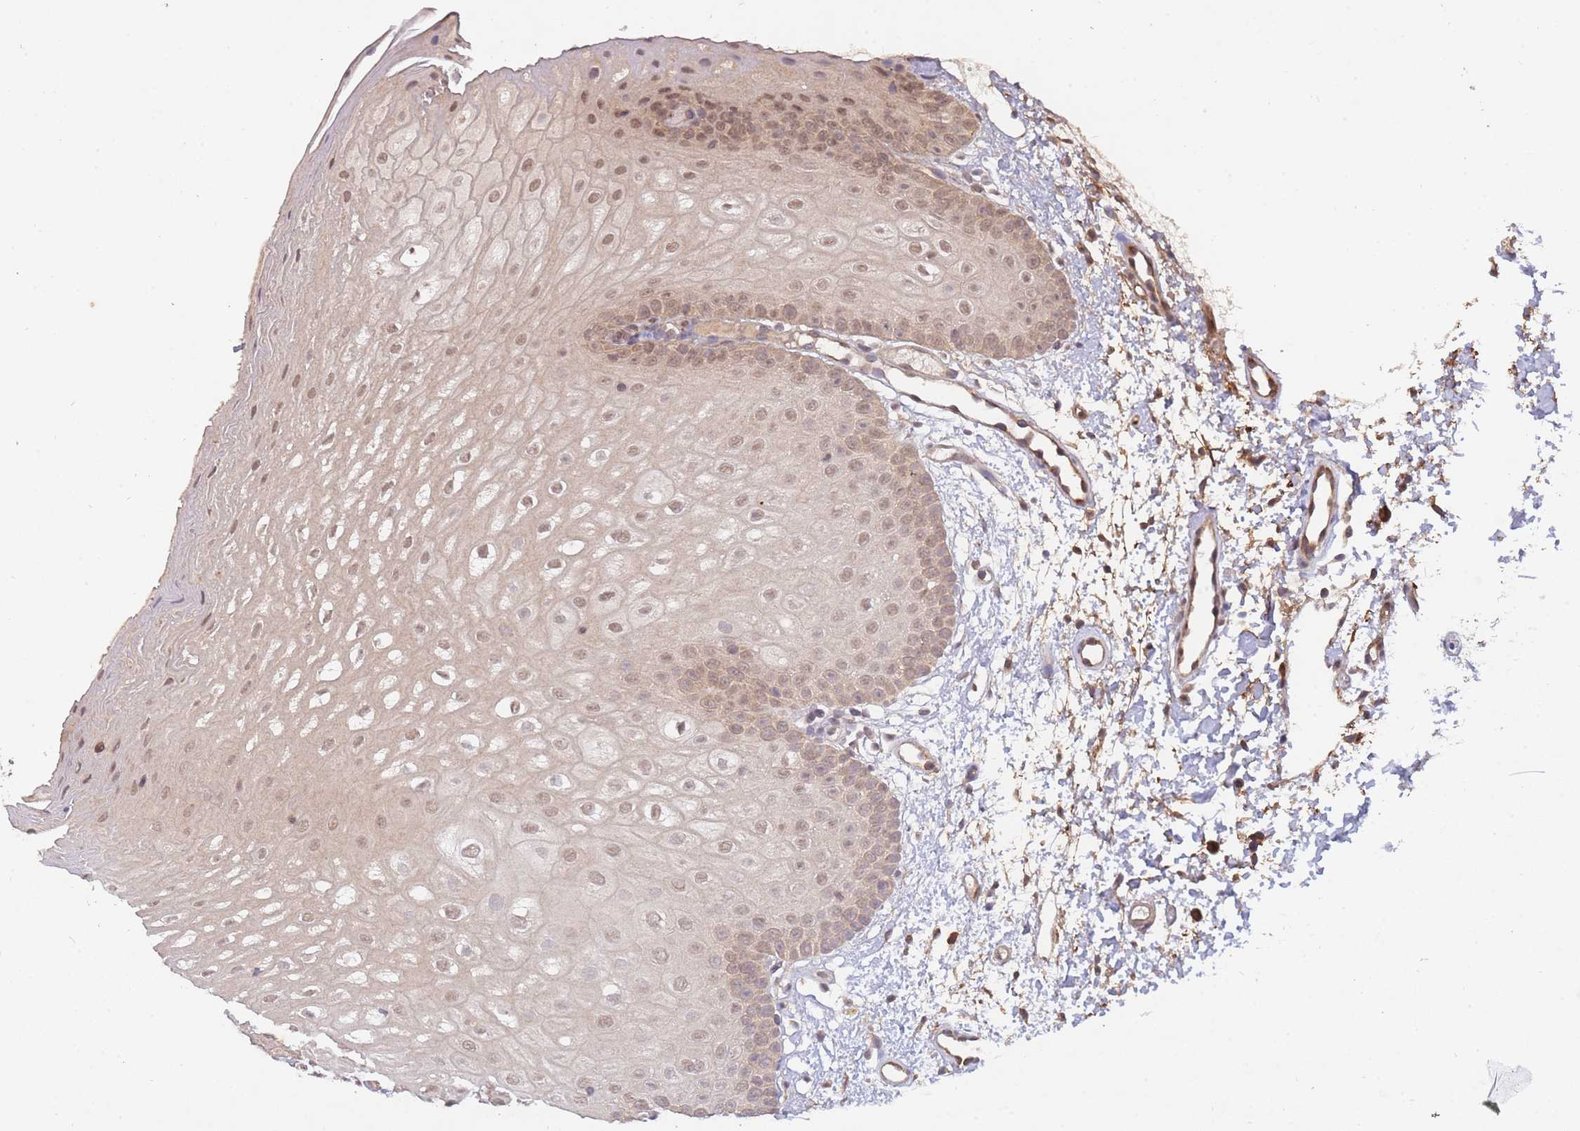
{"staining": {"intensity": "moderate", "quantity": ">75%", "location": "nuclear"}, "tissue": "oral mucosa", "cell_type": "Squamous epithelial cells", "image_type": "normal", "snomed": [{"axis": "morphology", "description": "Normal tissue, NOS"}, {"axis": "topography", "description": "Oral tissue"}], "caption": "Immunohistochemistry of benign human oral mucosa exhibits medium levels of moderate nuclear staining in approximately >75% of squamous epithelial cells.", "gene": "SMC6", "patient": {"sex": "female", "age": 67}}